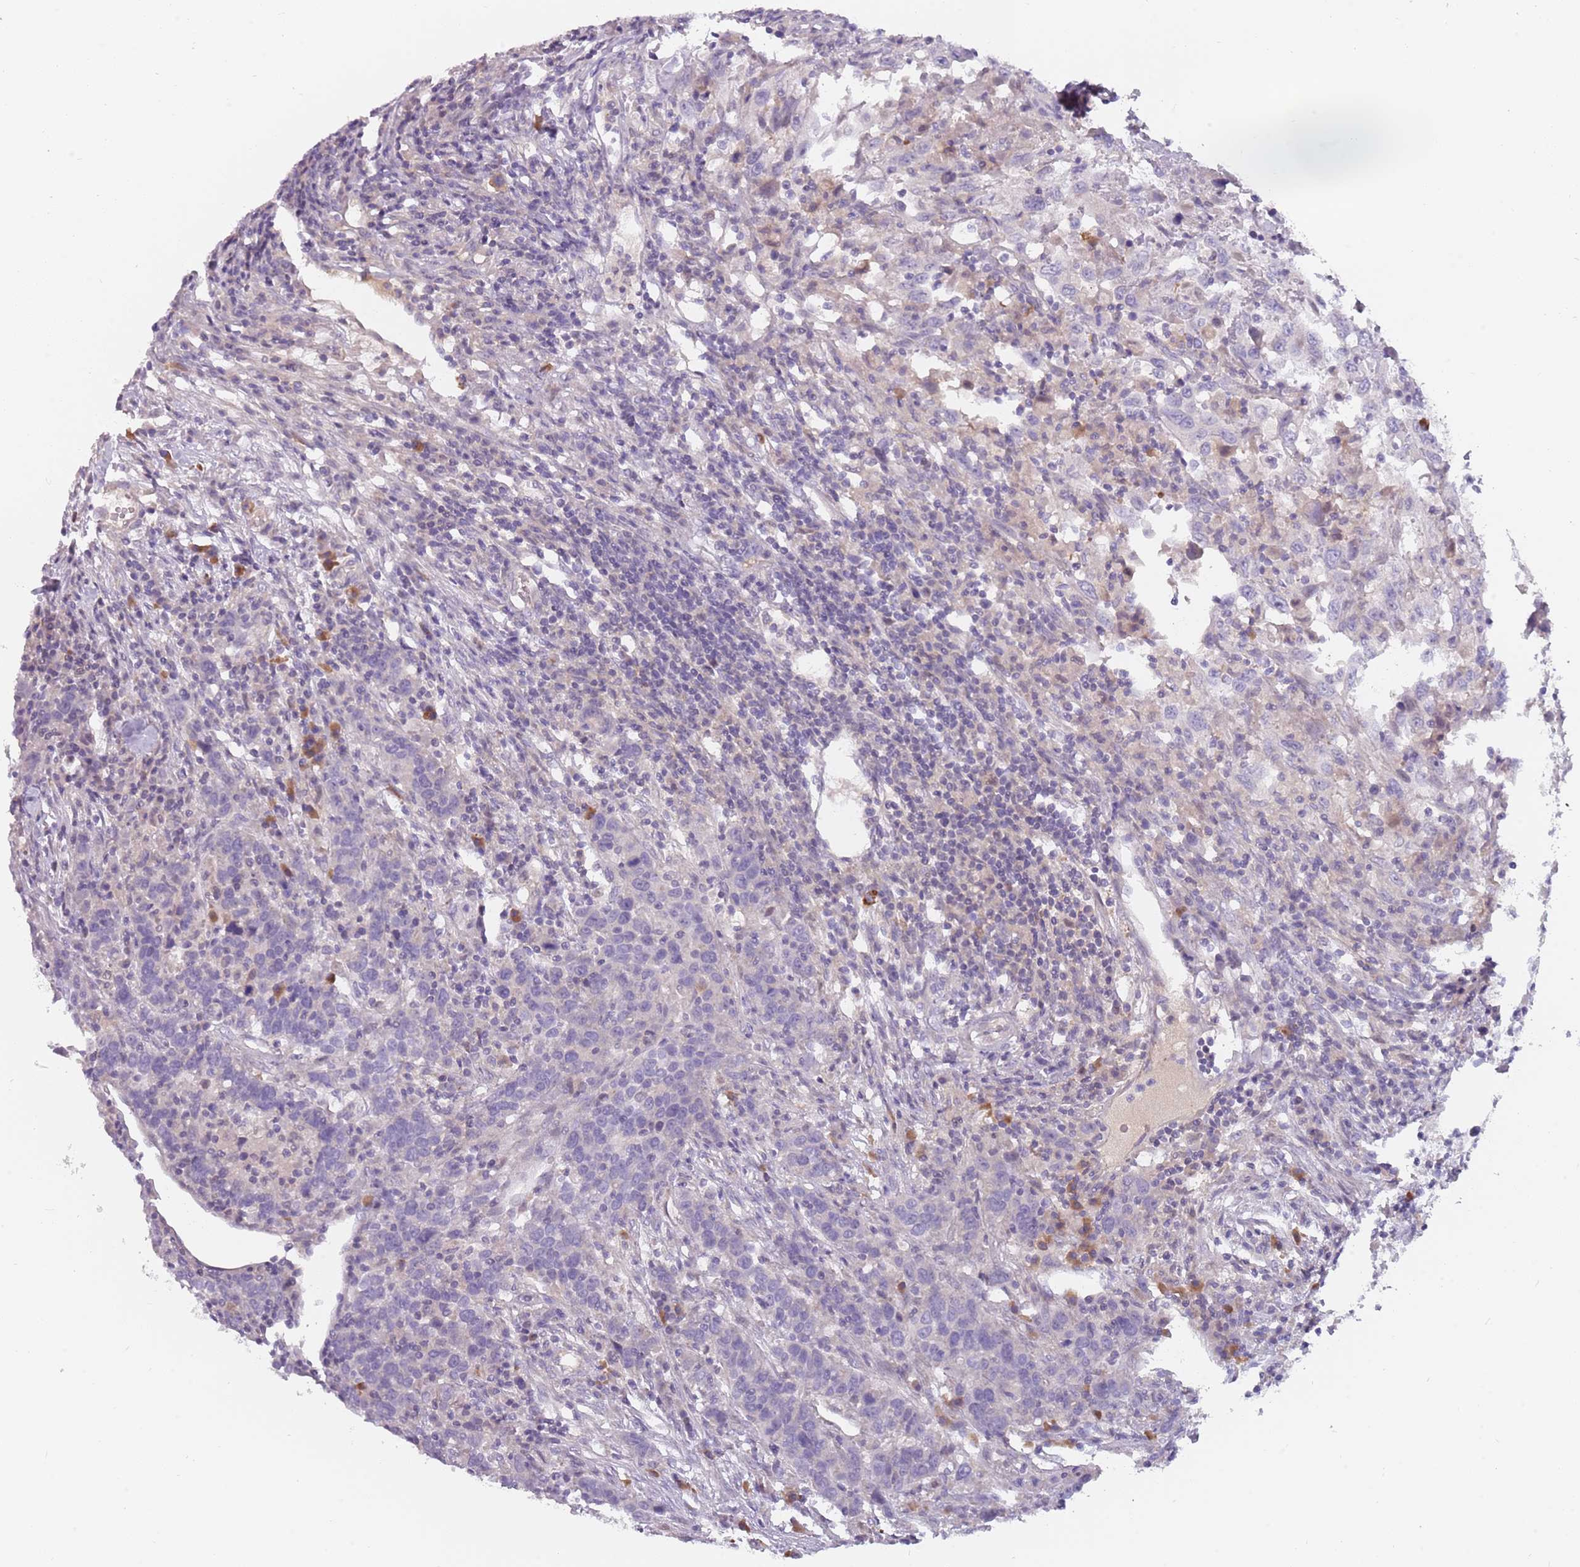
{"staining": {"intensity": "negative", "quantity": "none", "location": "none"}, "tissue": "urothelial cancer", "cell_type": "Tumor cells", "image_type": "cancer", "snomed": [{"axis": "morphology", "description": "Urothelial carcinoma, High grade"}, {"axis": "topography", "description": "Urinary bladder"}], "caption": "High power microscopy histopathology image of an immunohistochemistry (IHC) photomicrograph of urothelial cancer, revealing no significant positivity in tumor cells.", "gene": "DDX4", "patient": {"sex": "male", "age": 61}}